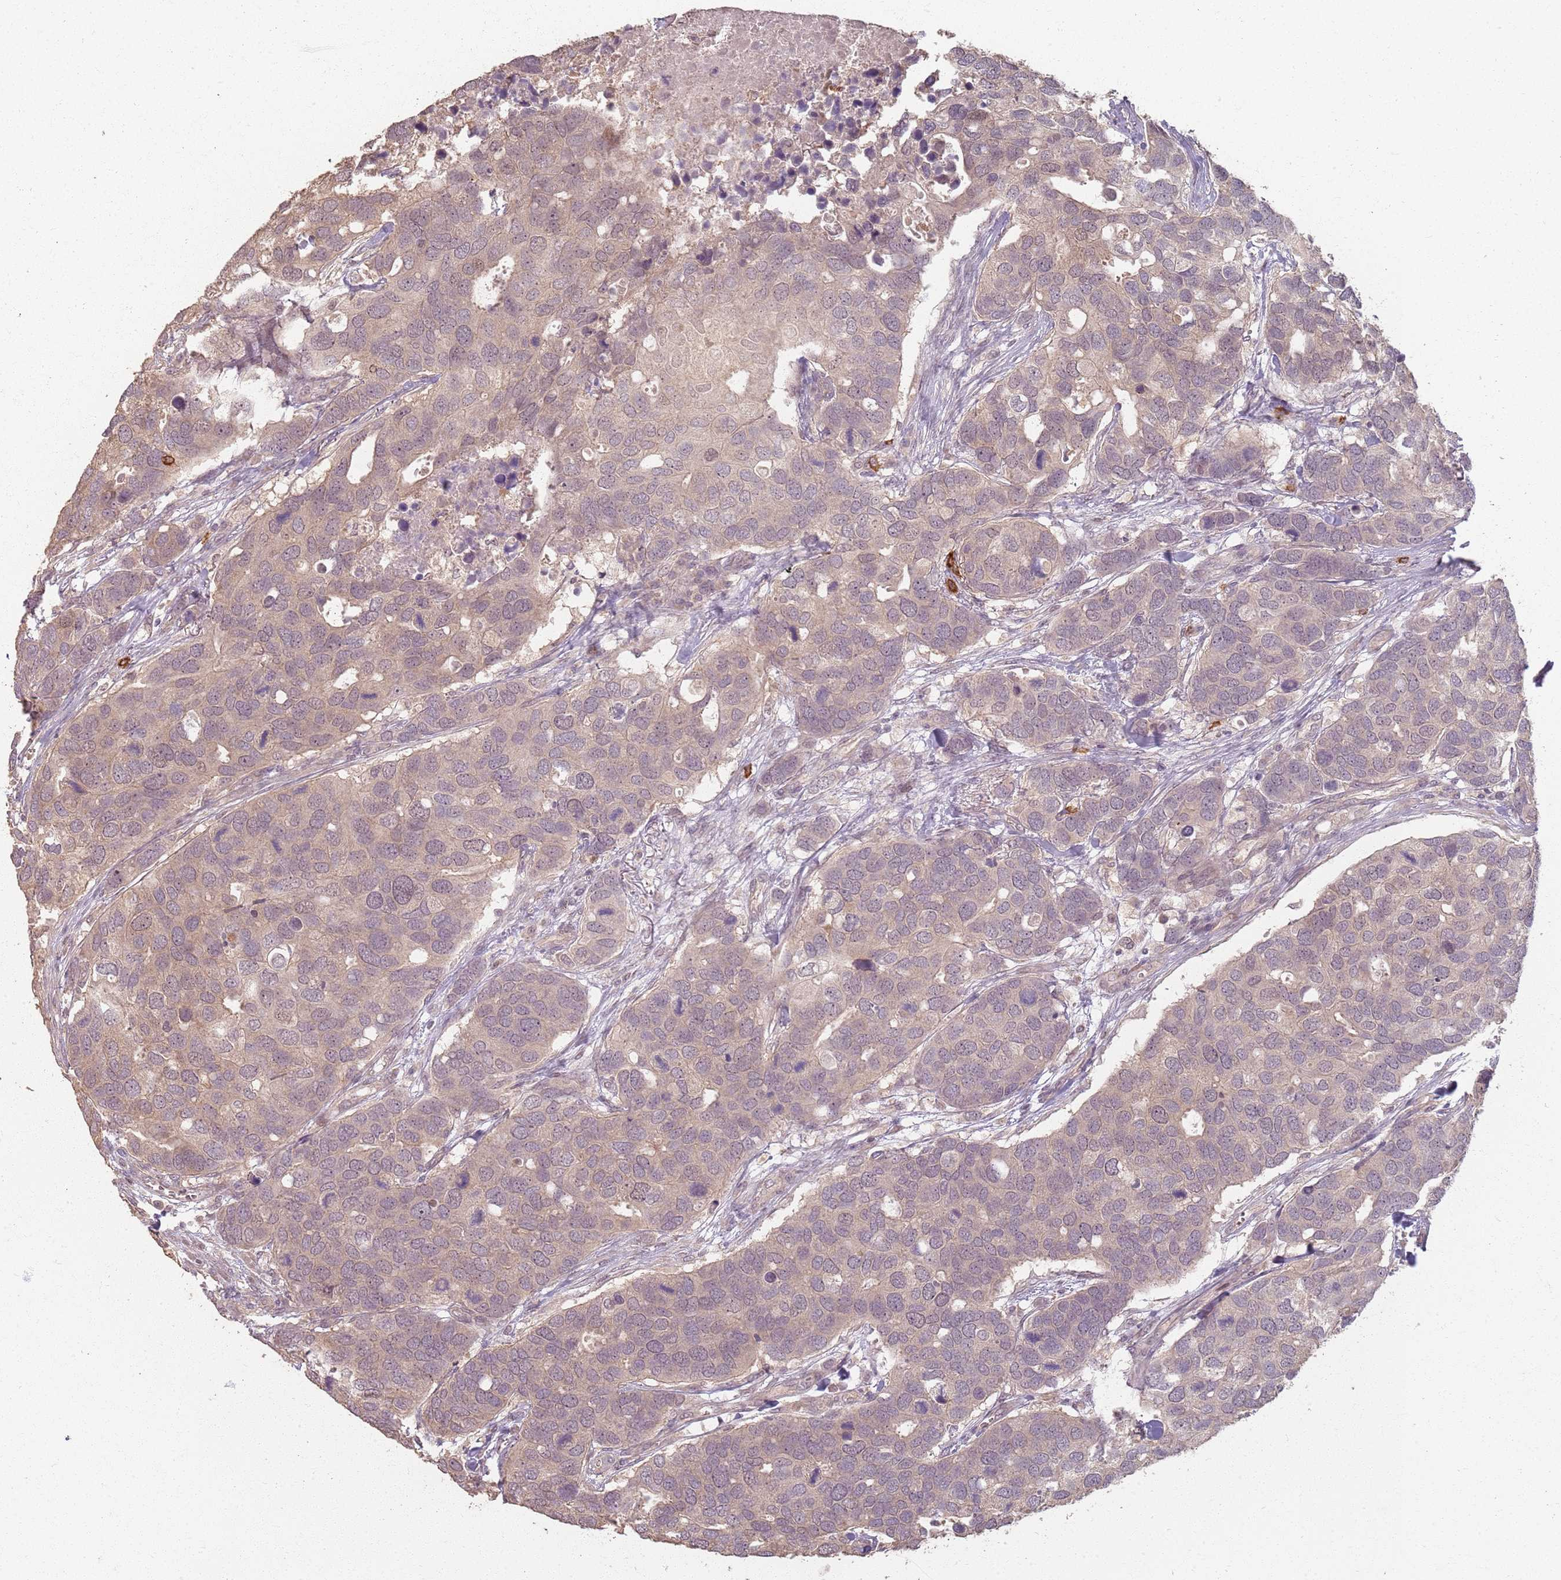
{"staining": {"intensity": "weak", "quantity": ">75%", "location": "cytoplasmic/membranous"}, "tissue": "breast cancer", "cell_type": "Tumor cells", "image_type": "cancer", "snomed": [{"axis": "morphology", "description": "Duct carcinoma"}, {"axis": "topography", "description": "Breast"}], "caption": "Immunohistochemistry staining of infiltrating ductal carcinoma (breast), which displays low levels of weak cytoplasmic/membranous expression in about >75% of tumor cells indicating weak cytoplasmic/membranous protein positivity. The staining was performed using DAB (3,3'-diaminobenzidine) (brown) for protein detection and nuclei were counterstained in hematoxylin (blue).", "gene": "CCDC168", "patient": {"sex": "female", "age": 83}}